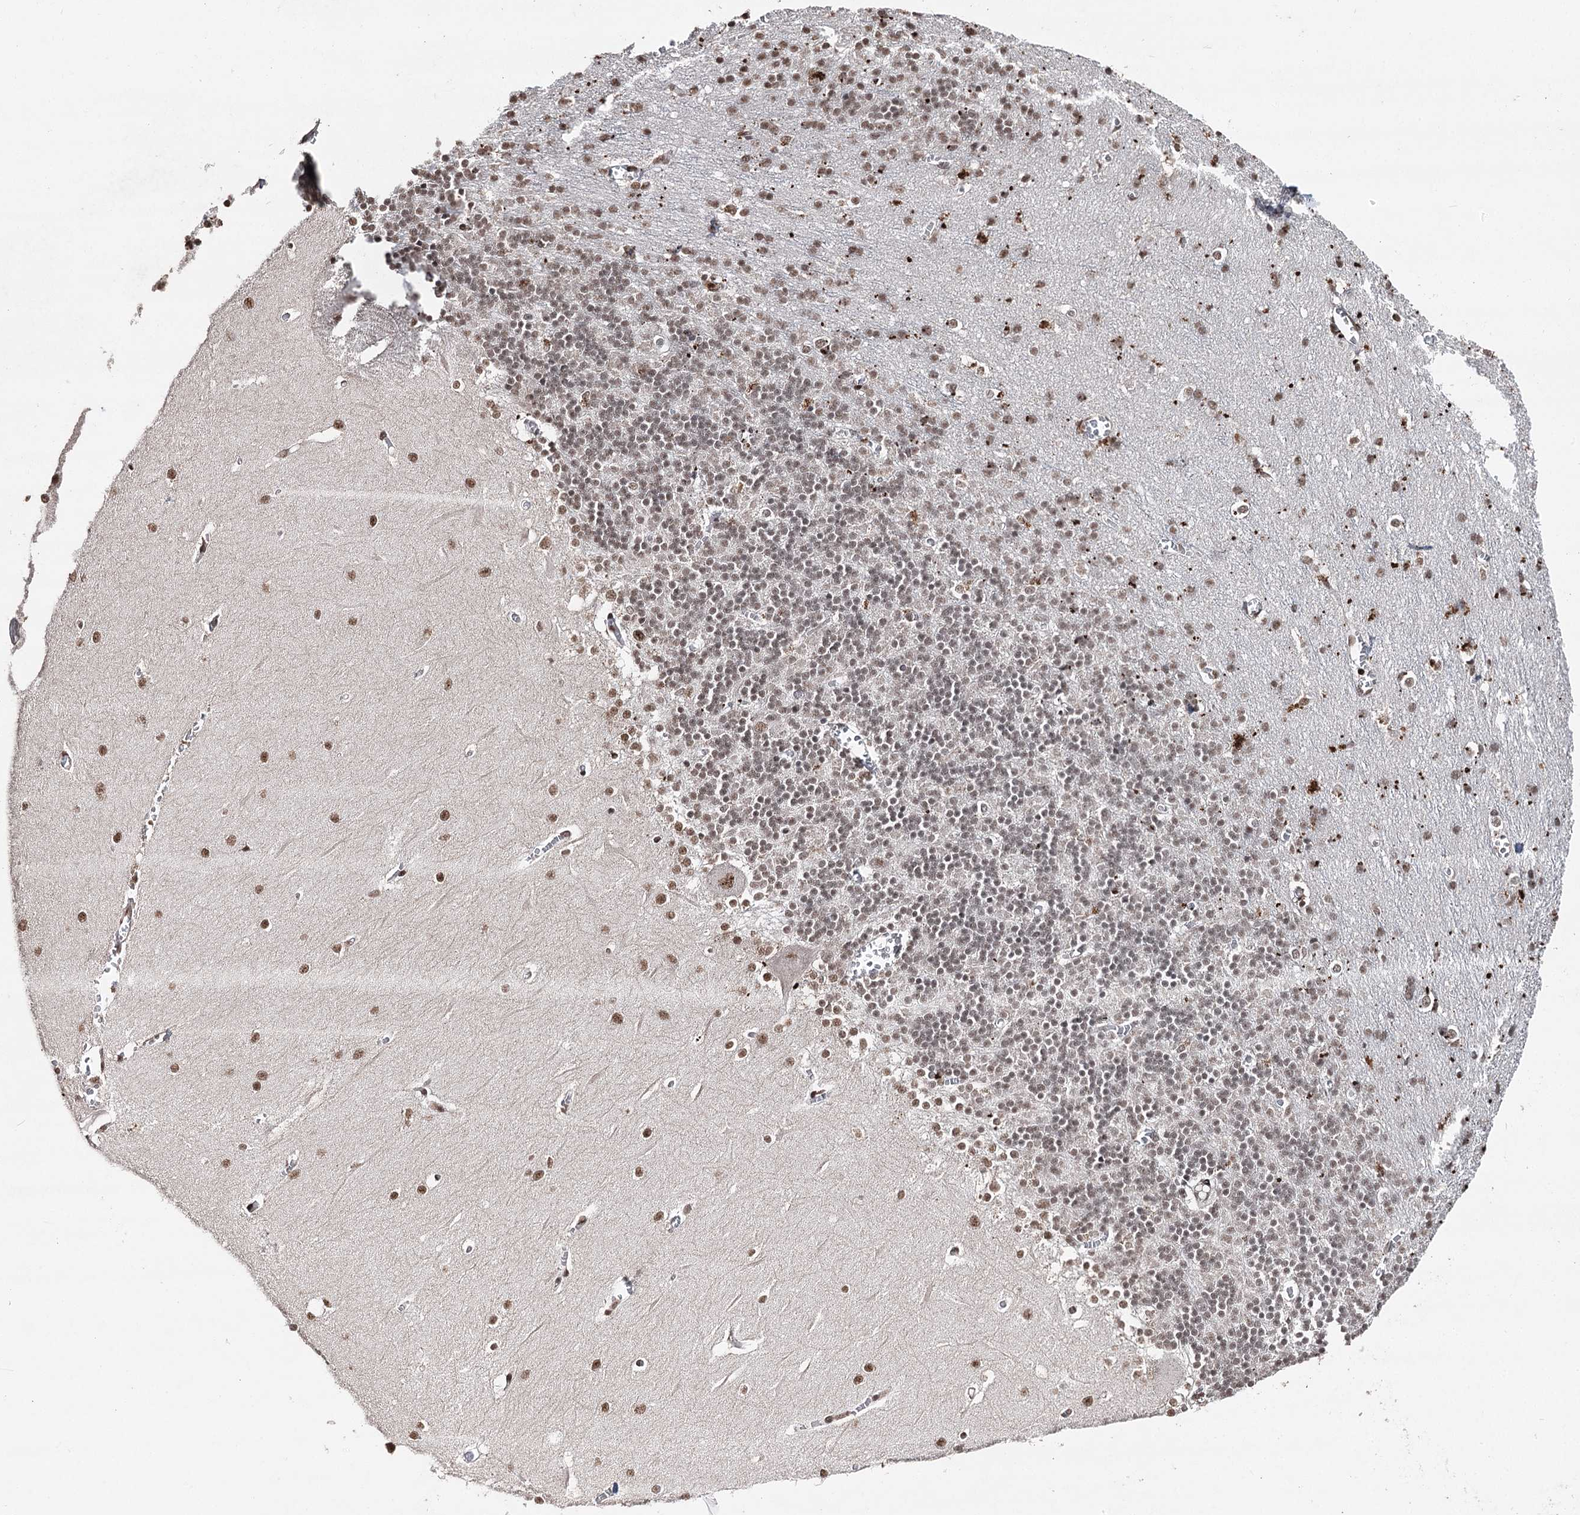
{"staining": {"intensity": "weak", "quantity": "<25%", "location": "nuclear"}, "tissue": "cerebellum", "cell_type": "Cells in granular layer", "image_type": "normal", "snomed": [{"axis": "morphology", "description": "Normal tissue, NOS"}, {"axis": "topography", "description": "Cerebellum"}], "caption": "IHC micrograph of benign cerebellum stained for a protein (brown), which reveals no expression in cells in granular layer. (Brightfield microscopy of DAB IHC at high magnification).", "gene": "PDCD4", "patient": {"sex": "male", "age": 37}}